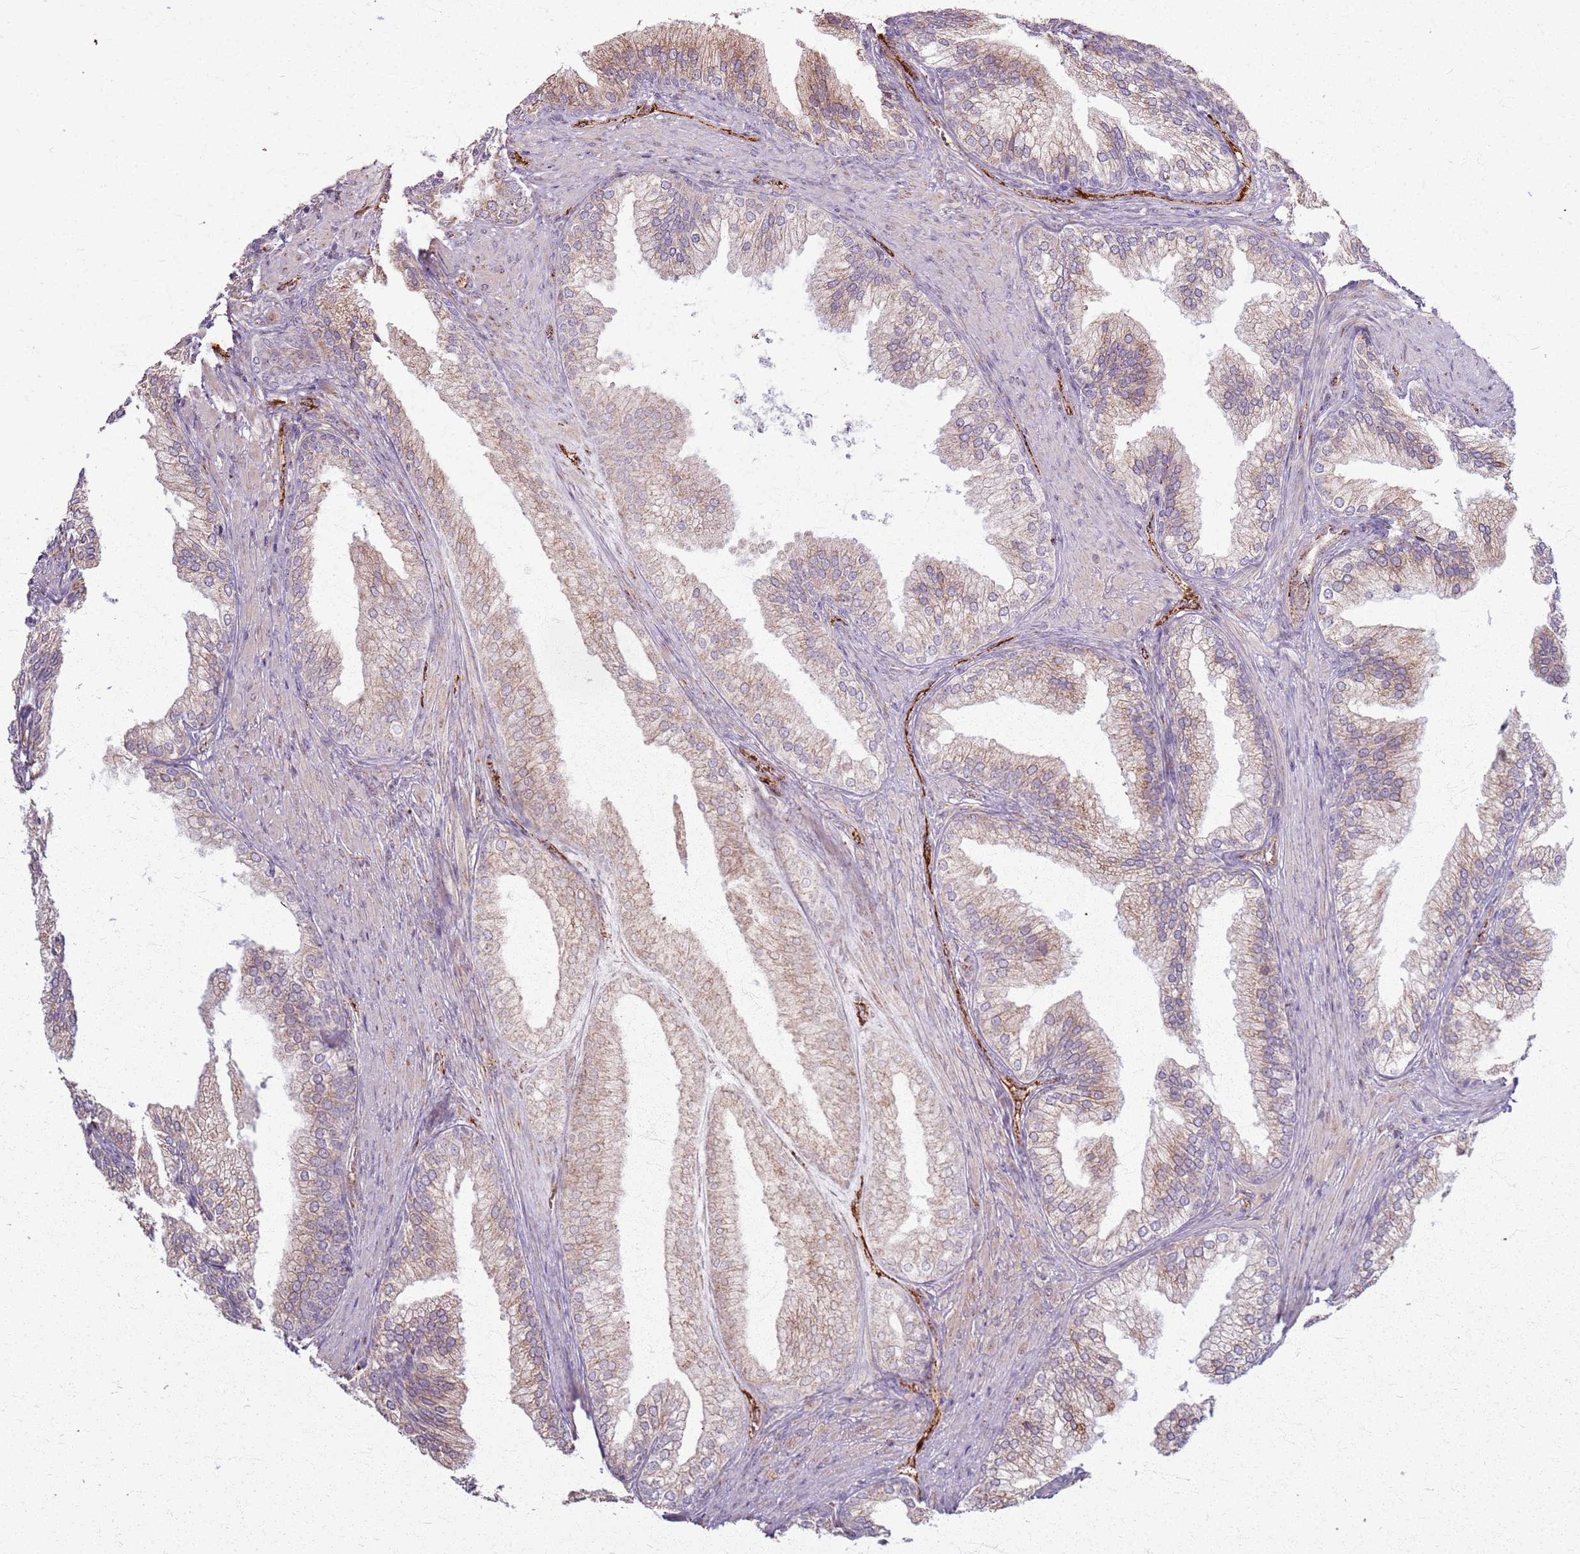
{"staining": {"intensity": "moderate", "quantity": "25%-75%", "location": "cytoplasmic/membranous"}, "tissue": "prostate", "cell_type": "Glandular cells", "image_type": "normal", "snomed": [{"axis": "morphology", "description": "Normal tissue, NOS"}, {"axis": "topography", "description": "Prostate"}], "caption": "High-magnification brightfield microscopy of benign prostate stained with DAB (brown) and counterstained with hematoxylin (blue). glandular cells exhibit moderate cytoplasmic/membranous expression is appreciated in approximately25%-75% of cells.", "gene": "KRI1", "patient": {"sex": "male", "age": 76}}